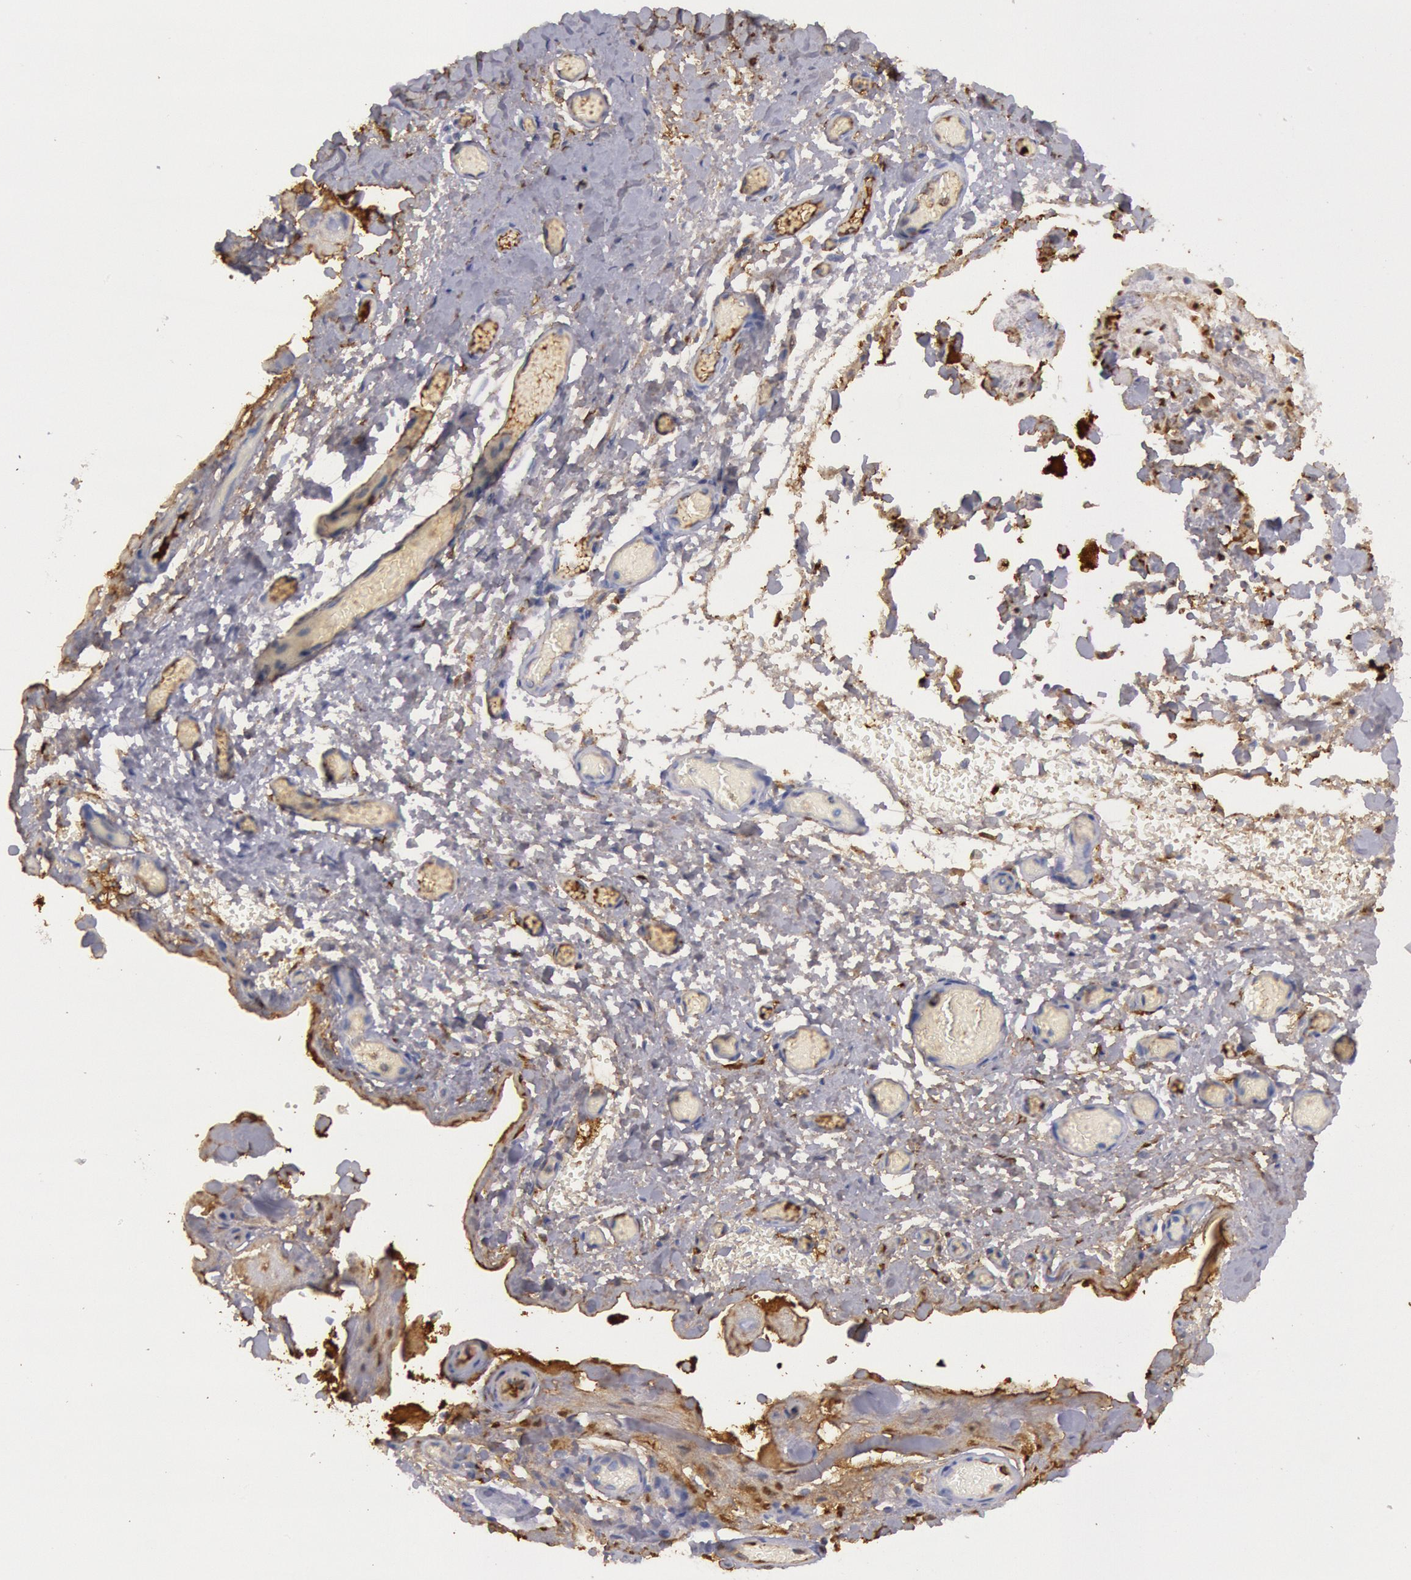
{"staining": {"intensity": "negative", "quantity": "none", "location": "none"}, "tissue": "skeletal muscle", "cell_type": "Myocytes", "image_type": "normal", "snomed": [{"axis": "morphology", "description": "Normal tissue, NOS"}, {"axis": "topography", "description": "Skeletal muscle"}, {"axis": "topography", "description": "Soft tissue"}], "caption": "Immunohistochemical staining of unremarkable skeletal muscle shows no significant expression in myocytes. (DAB (3,3'-diaminobenzidine) IHC, high magnification).", "gene": "IGHA1", "patient": {"sex": "female", "age": 58}}